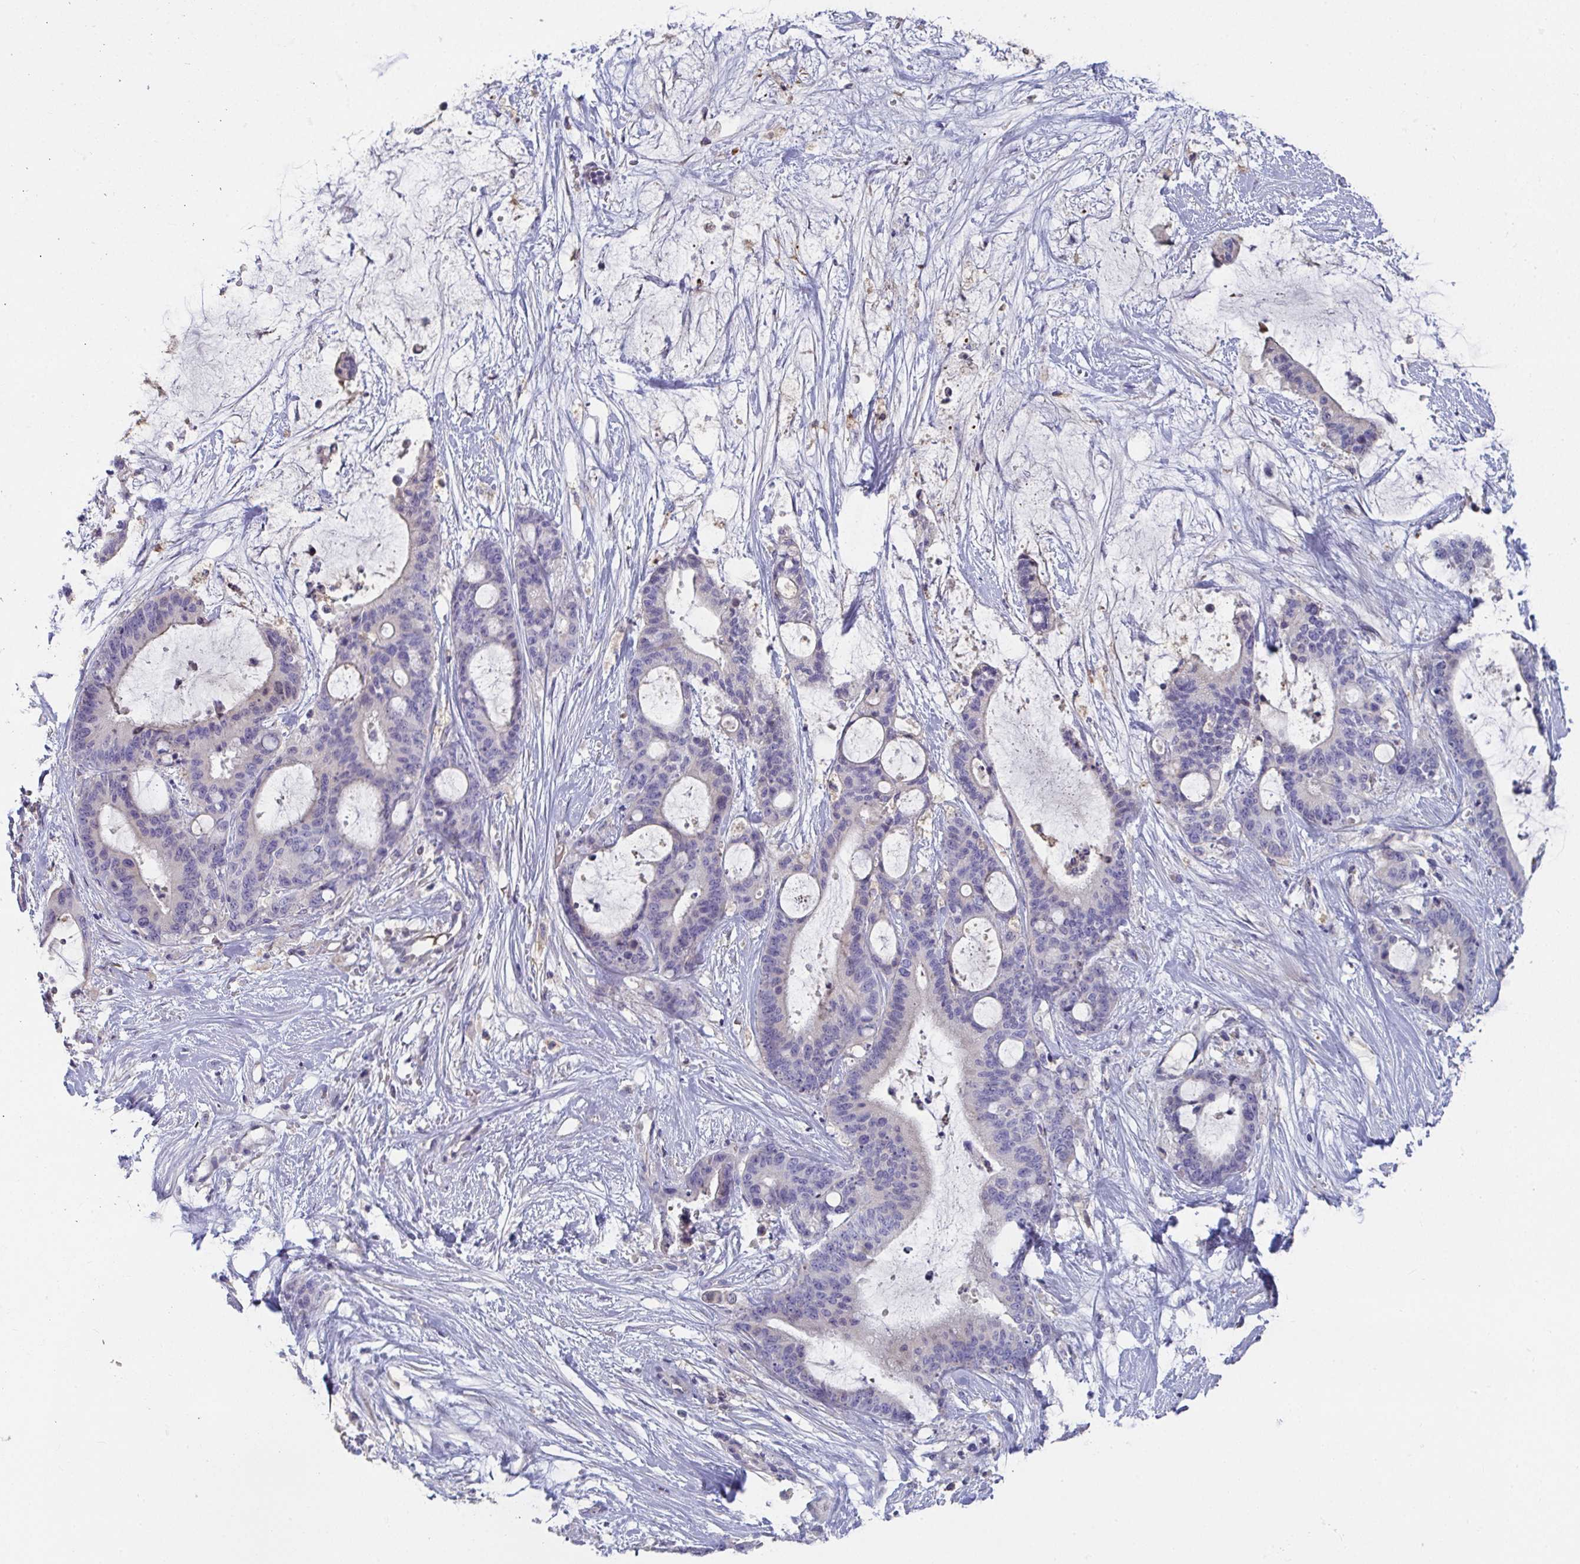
{"staining": {"intensity": "negative", "quantity": "none", "location": "none"}, "tissue": "liver cancer", "cell_type": "Tumor cells", "image_type": "cancer", "snomed": [{"axis": "morphology", "description": "Normal tissue, NOS"}, {"axis": "morphology", "description": "Cholangiocarcinoma"}, {"axis": "topography", "description": "Liver"}, {"axis": "topography", "description": "Peripheral nerve tissue"}], "caption": "High power microscopy histopathology image of an IHC micrograph of liver cholangiocarcinoma, revealing no significant positivity in tumor cells. (Stains: DAB (3,3'-diaminobenzidine) IHC with hematoxylin counter stain, Microscopy: brightfield microscopy at high magnification).", "gene": "ANO5", "patient": {"sex": "female", "age": 73}}